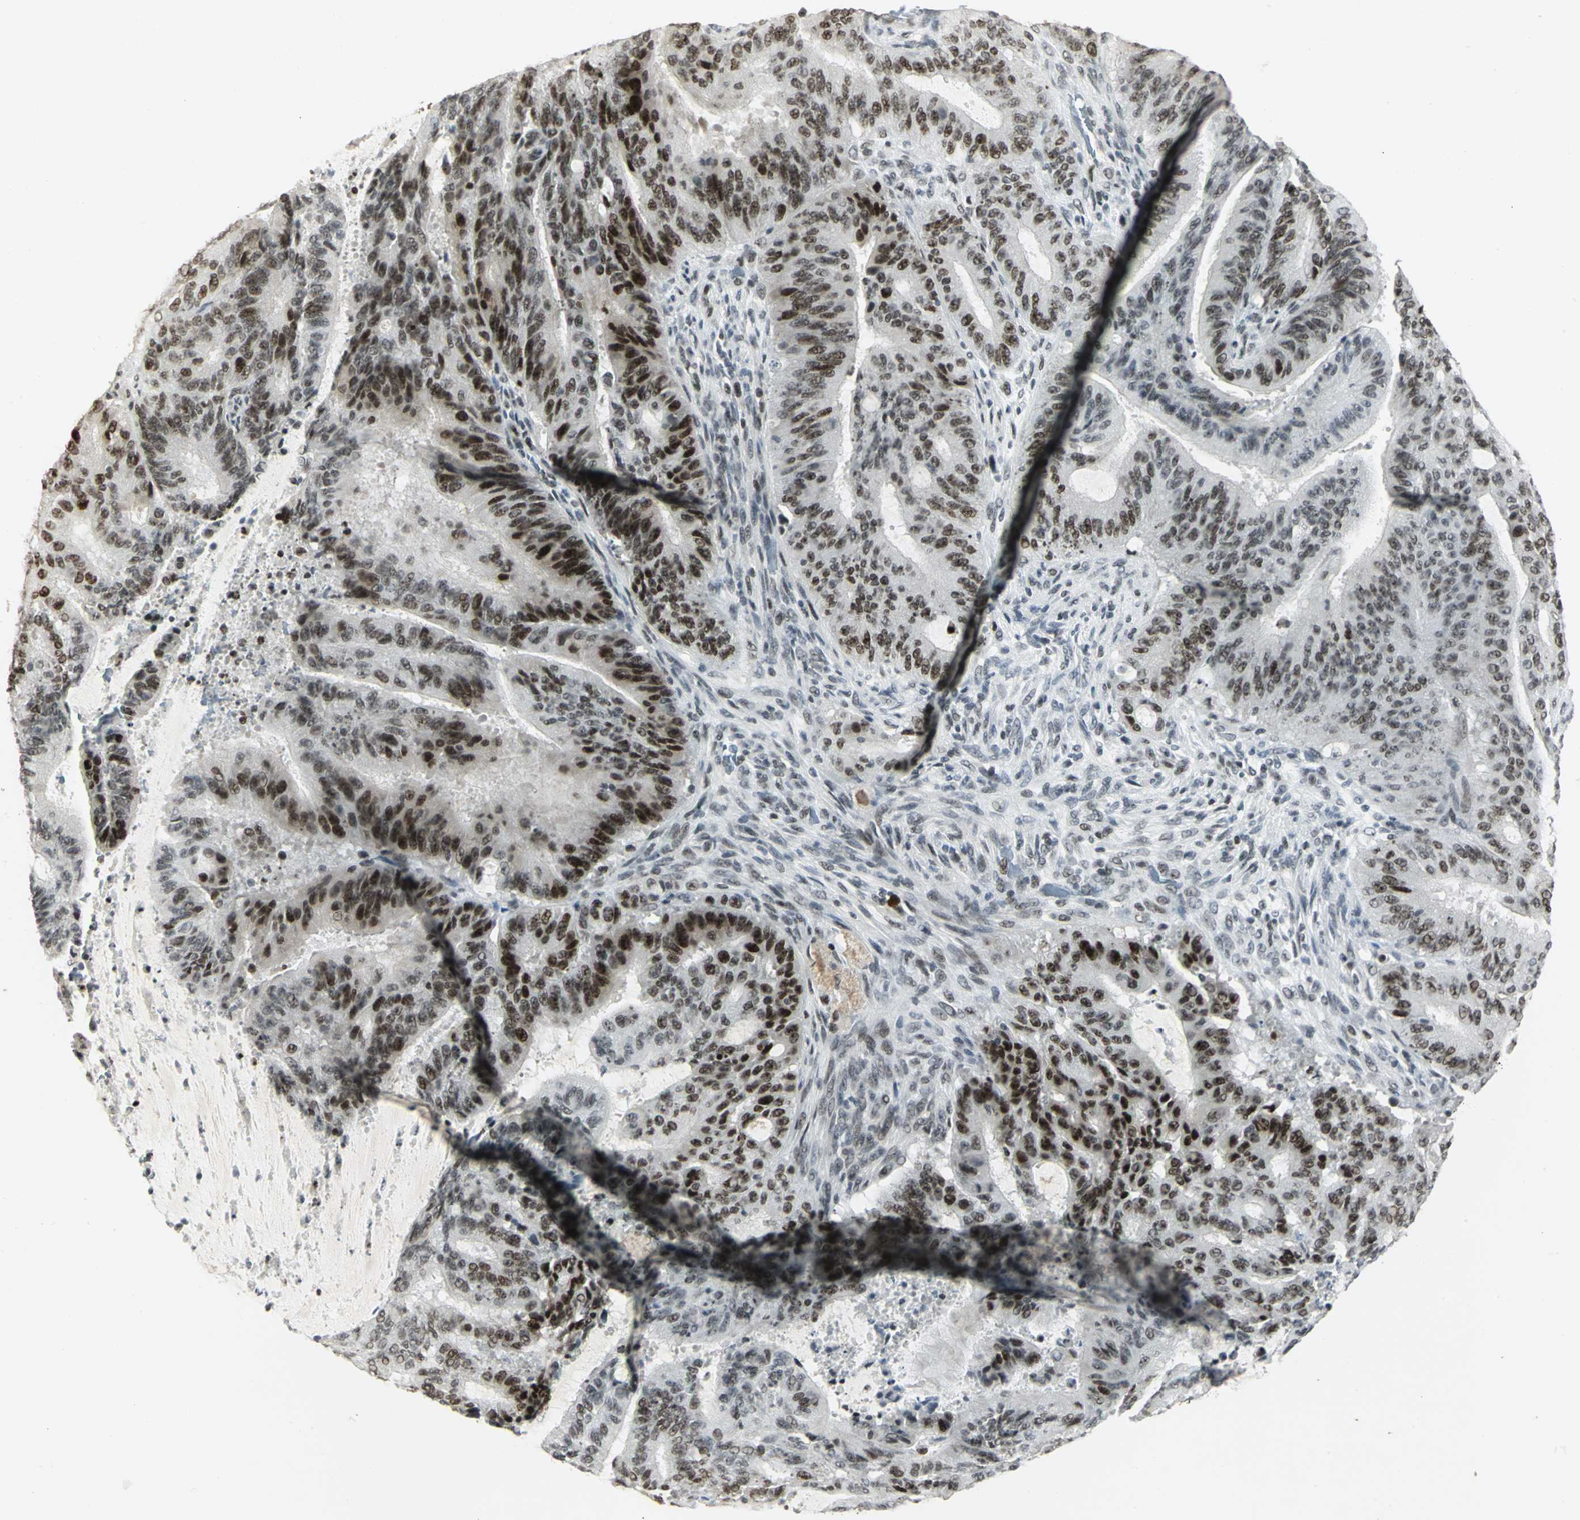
{"staining": {"intensity": "strong", "quantity": ">75%", "location": "nuclear"}, "tissue": "liver cancer", "cell_type": "Tumor cells", "image_type": "cancer", "snomed": [{"axis": "morphology", "description": "Cholangiocarcinoma"}, {"axis": "topography", "description": "Liver"}], "caption": "IHC image of human liver cancer (cholangiocarcinoma) stained for a protein (brown), which exhibits high levels of strong nuclear staining in about >75% of tumor cells.", "gene": "CBX3", "patient": {"sex": "female", "age": 73}}